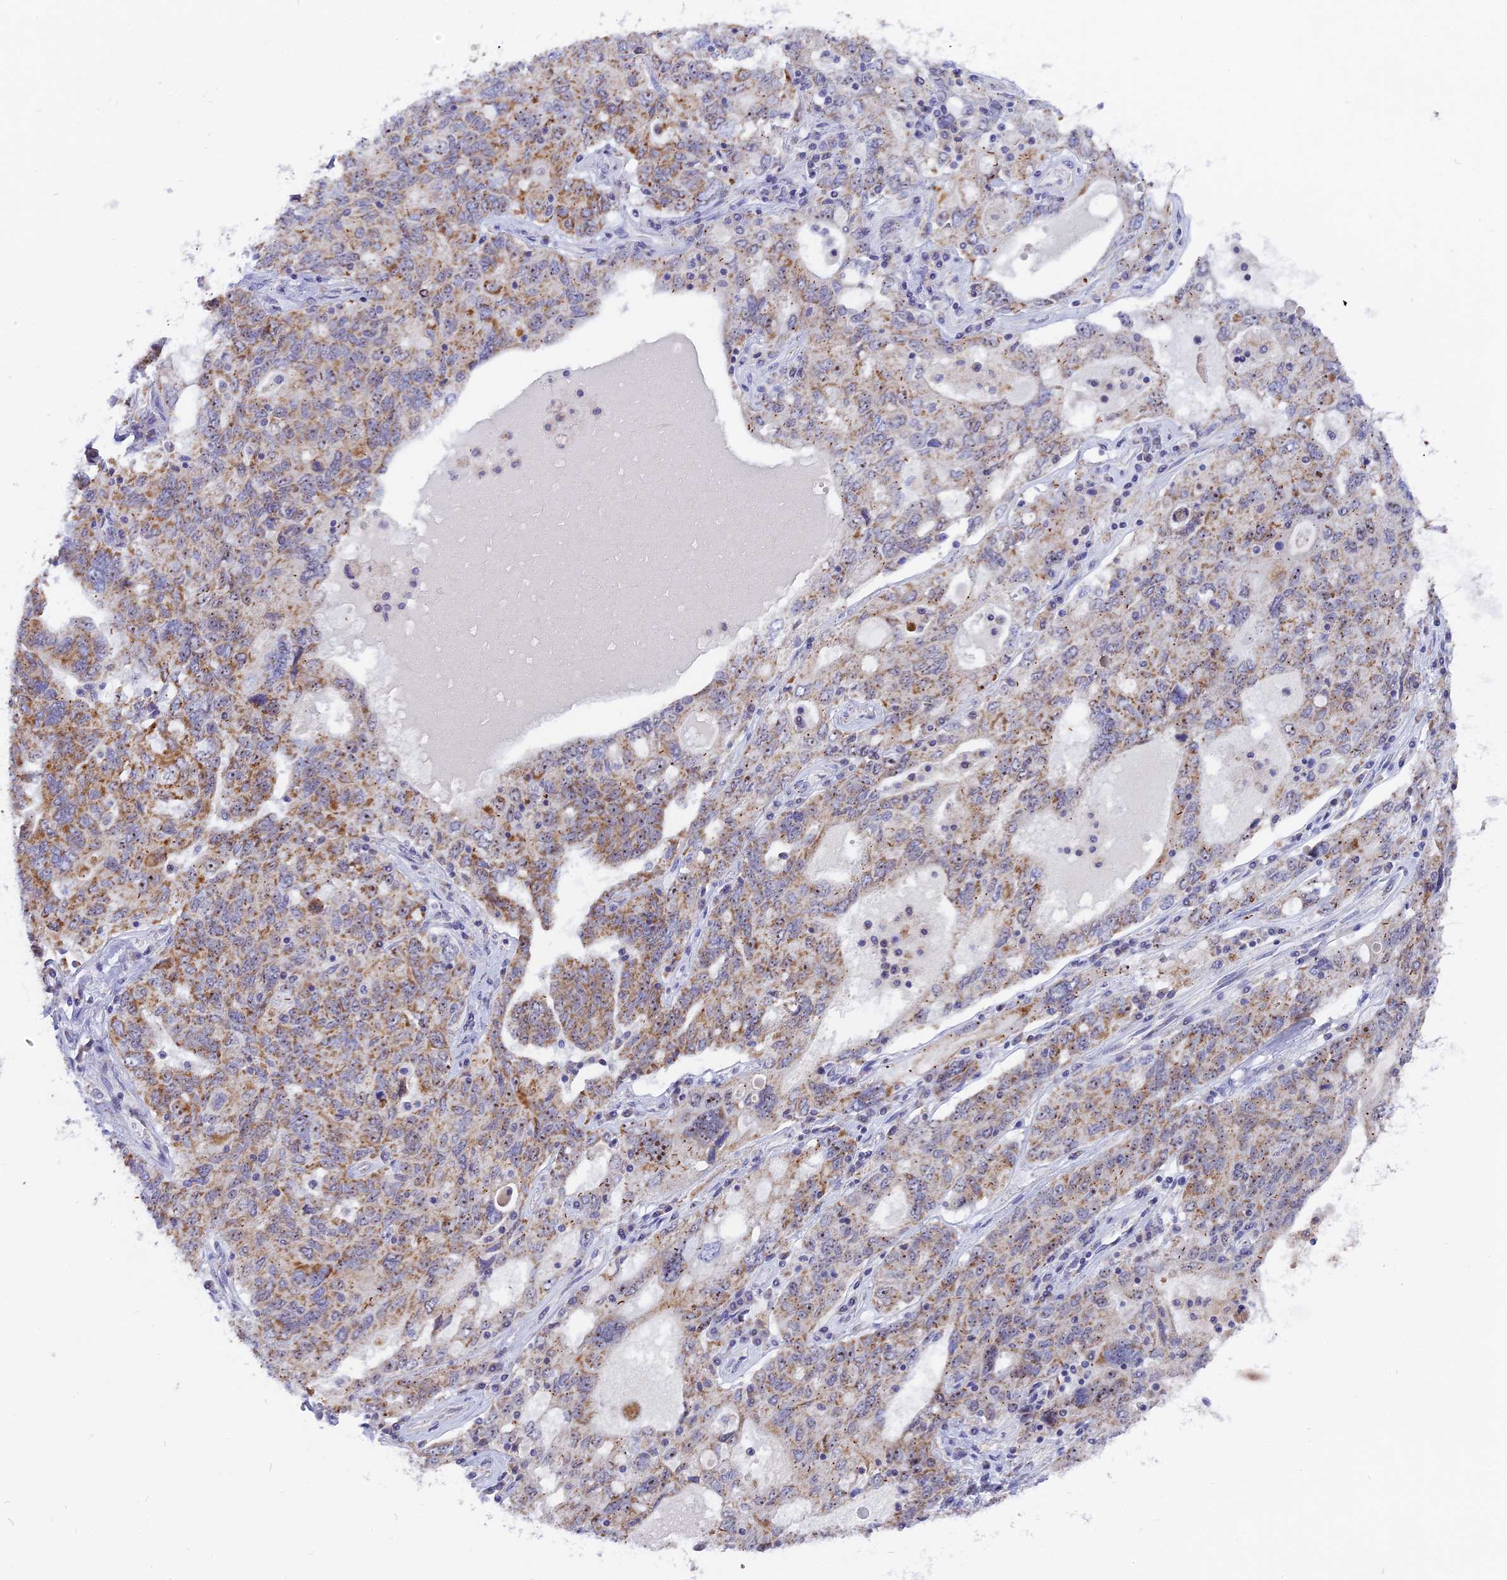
{"staining": {"intensity": "moderate", "quantity": ">75%", "location": "cytoplasmic/membranous"}, "tissue": "ovarian cancer", "cell_type": "Tumor cells", "image_type": "cancer", "snomed": [{"axis": "morphology", "description": "Carcinoma, endometroid"}, {"axis": "topography", "description": "Ovary"}], "caption": "Ovarian cancer stained for a protein reveals moderate cytoplasmic/membranous positivity in tumor cells.", "gene": "DTWD1", "patient": {"sex": "female", "age": 62}}